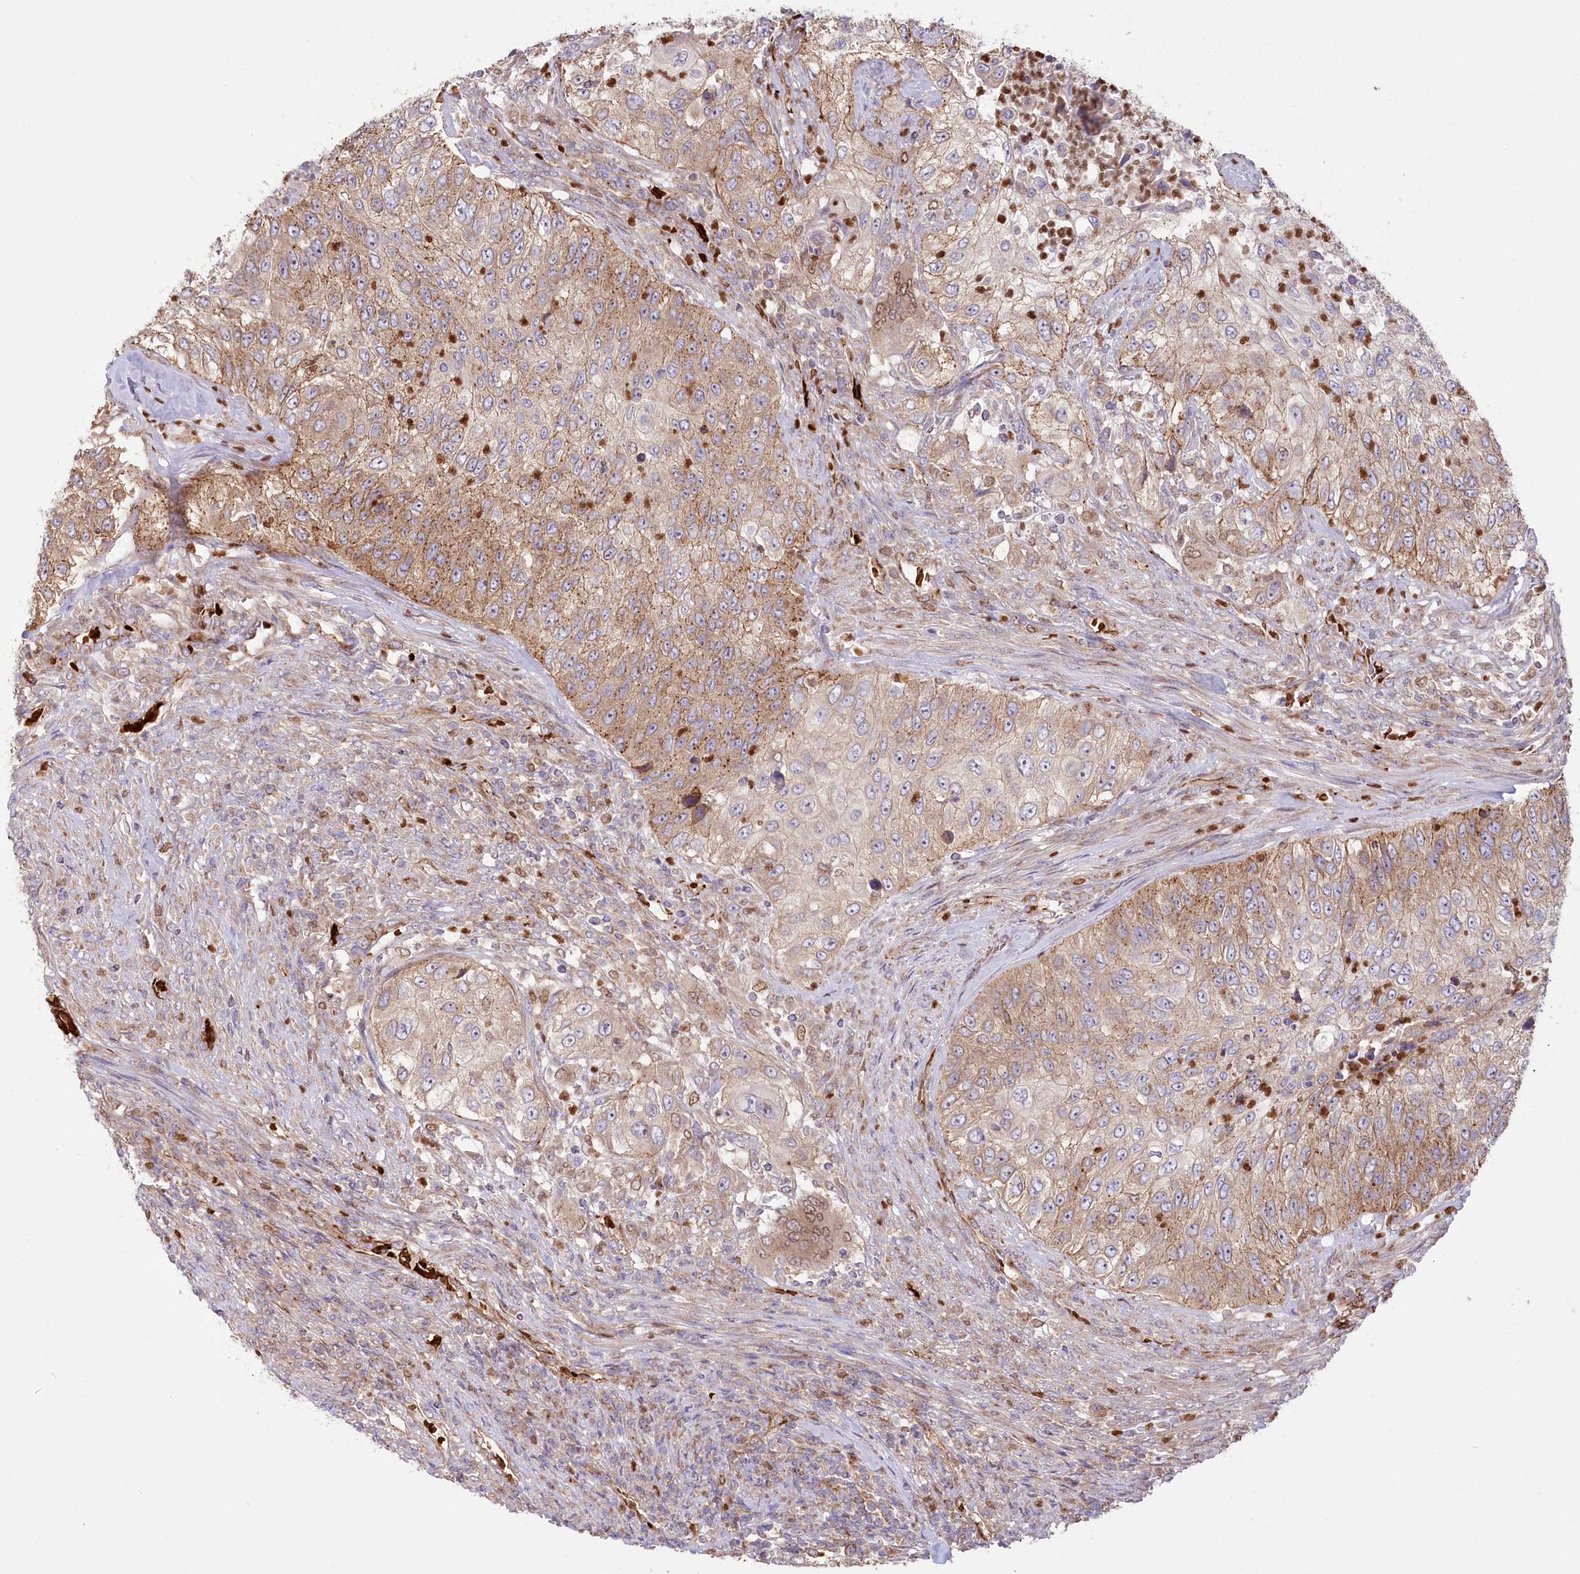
{"staining": {"intensity": "moderate", "quantity": "25%-75%", "location": "cytoplasmic/membranous"}, "tissue": "urothelial cancer", "cell_type": "Tumor cells", "image_type": "cancer", "snomed": [{"axis": "morphology", "description": "Urothelial carcinoma, High grade"}, {"axis": "topography", "description": "Urinary bladder"}], "caption": "Human urothelial cancer stained with a protein marker shows moderate staining in tumor cells.", "gene": "COMMD3", "patient": {"sex": "female", "age": 60}}